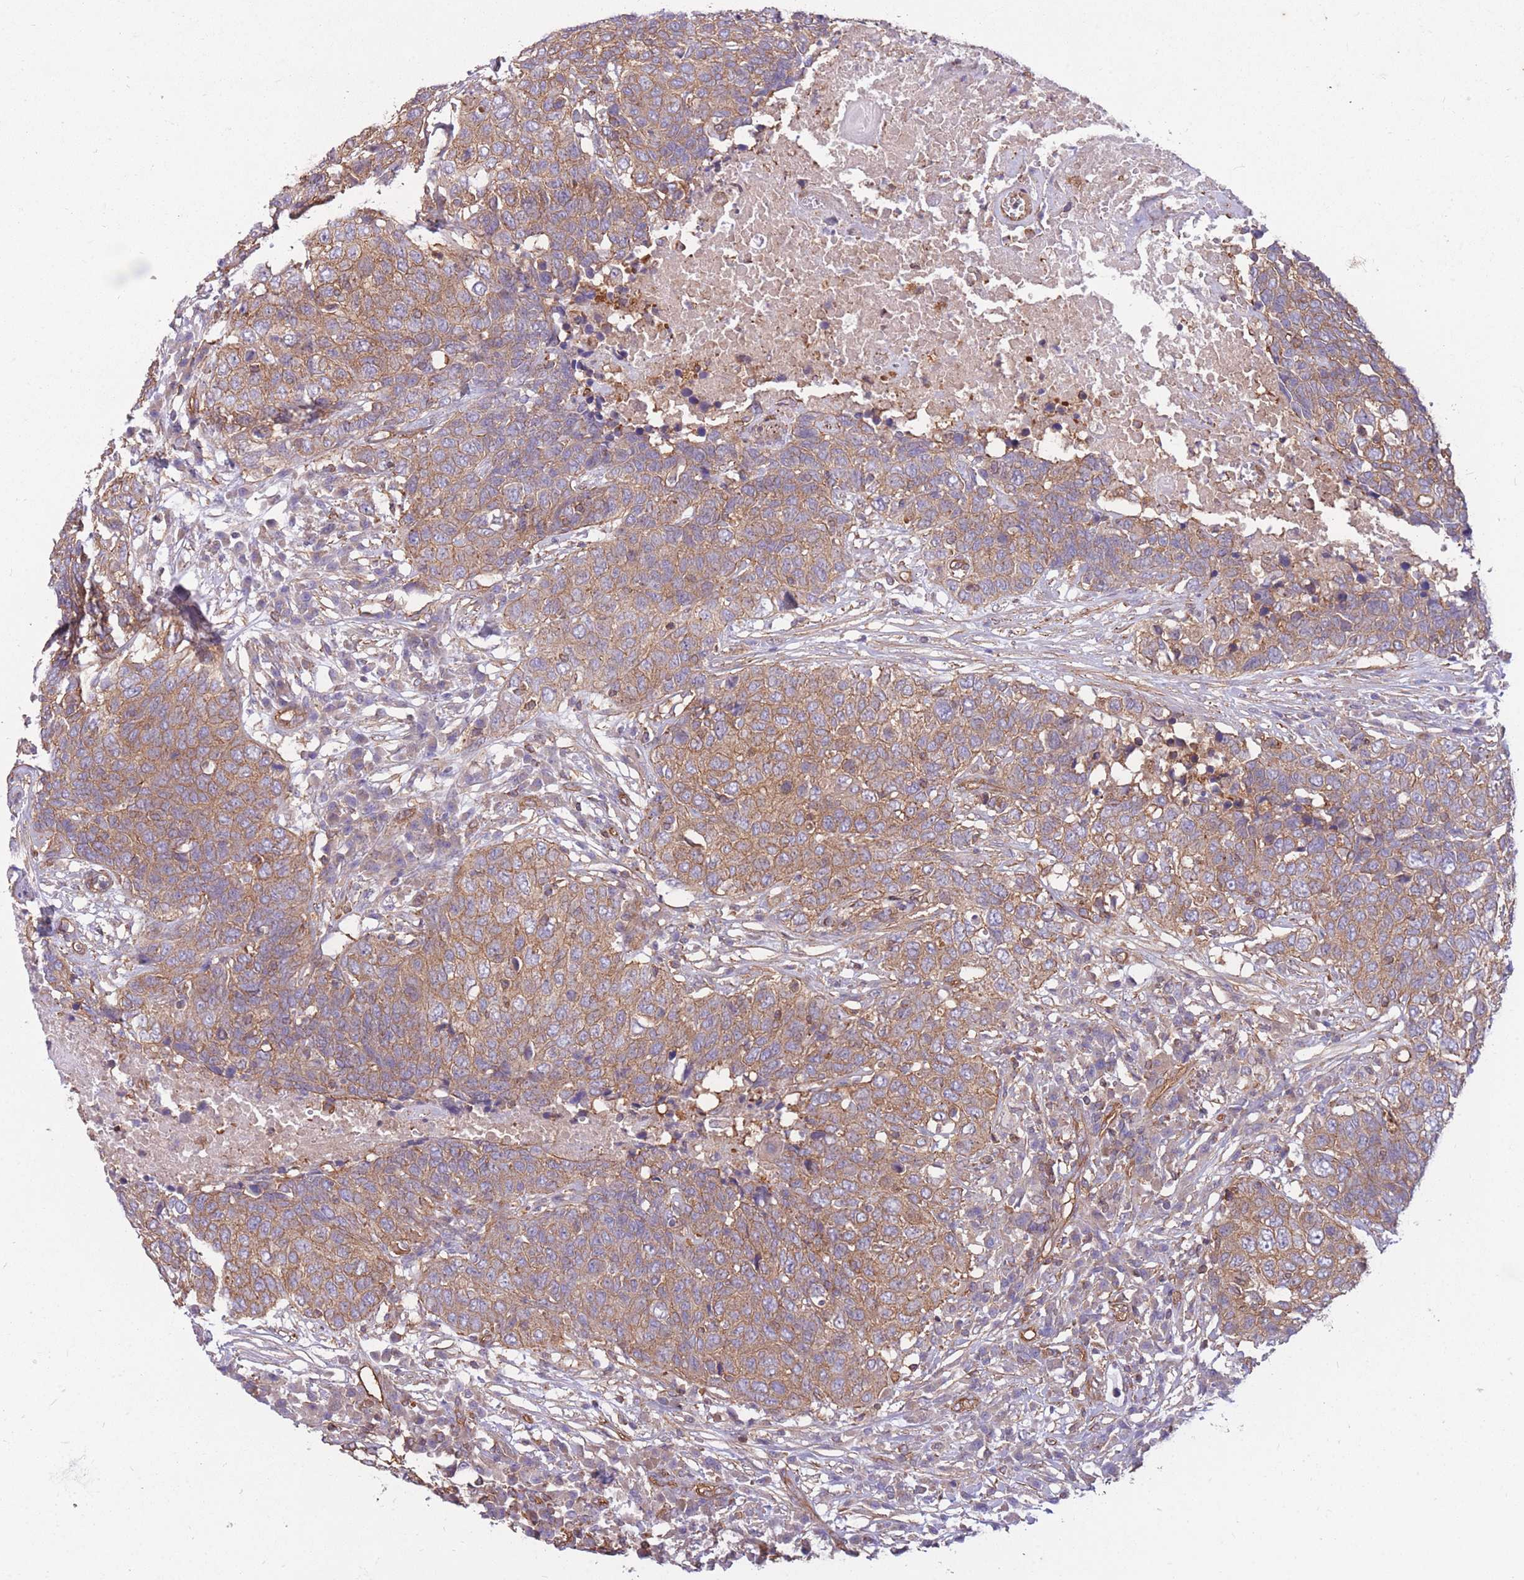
{"staining": {"intensity": "moderate", "quantity": ">75%", "location": "cytoplasmic/membranous"}, "tissue": "head and neck cancer", "cell_type": "Tumor cells", "image_type": "cancer", "snomed": [{"axis": "morphology", "description": "Squamous cell carcinoma, NOS"}, {"axis": "topography", "description": "Head-Neck"}], "caption": "This photomicrograph displays immunohistochemistry (IHC) staining of squamous cell carcinoma (head and neck), with medium moderate cytoplasmic/membranous expression in approximately >75% of tumor cells.", "gene": "GGA1", "patient": {"sex": "male", "age": 66}}